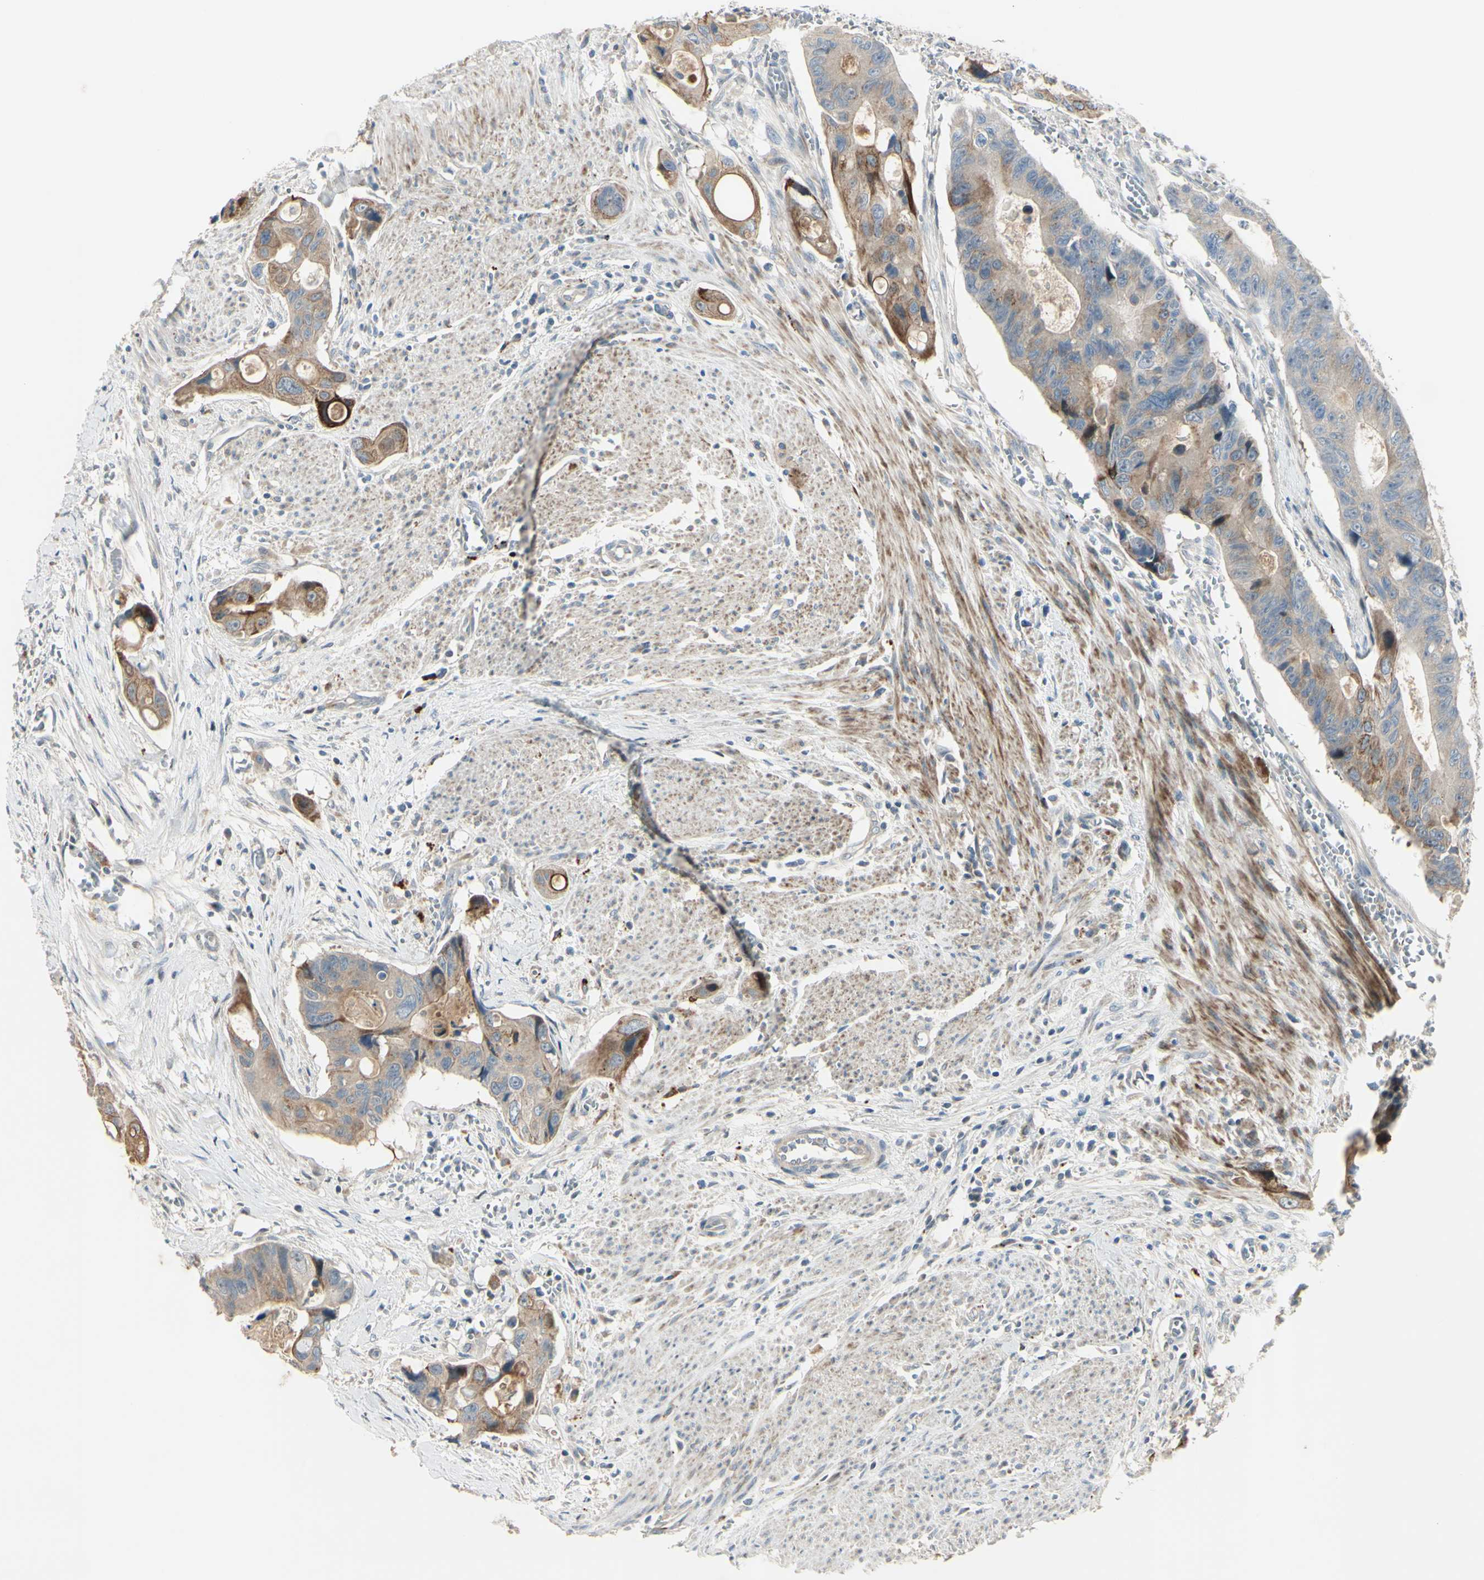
{"staining": {"intensity": "weak", "quantity": ">75%", "location": "cytoplasmic/membranous"}, "tissue": "colorectal cancer", "cell_type": "Tumor cells", "image_type": "cancer", "snomed": [{"axis": "morphology", "description": "Adenocarcinoma, NOS"}, {"axis": "topography", "description": "Colon"}], "caption": "IHC staining of adenocarcinoma (colorectal), which reveals low levels of weak cytoplasmic/membranous expression in approximately >75% of tumor cells indicating weak cytoplasmic/membranous protein positivity. The staining was performed using DAB (3,3'-diaminobenzidine) (brown) for protein detection and nuclei were counterstained in hematoxylin (blue).", "gene": "NDFIP1", "patient": {"sex": "female", "age": 57}}